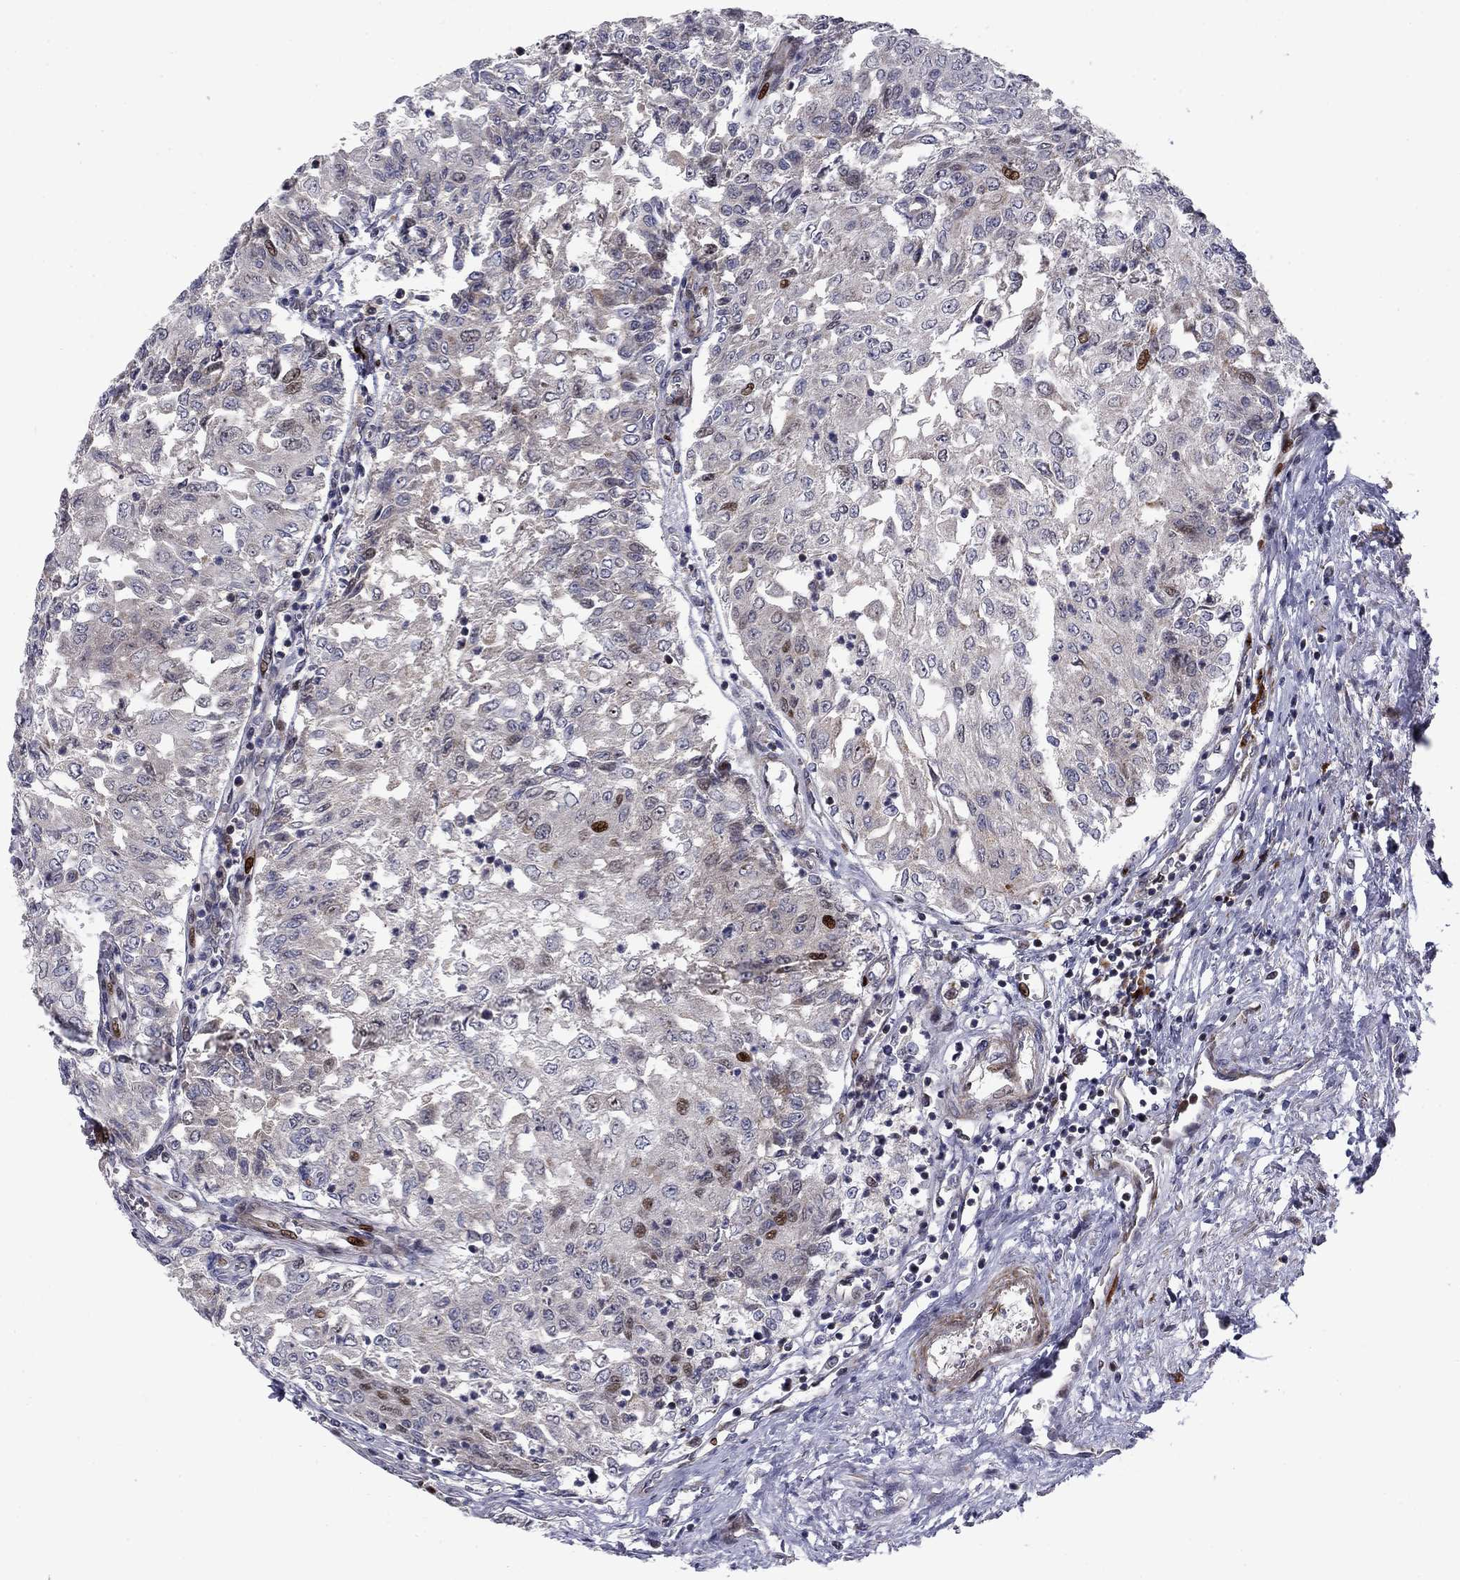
{"staining": {"intensity": "moderate", "quantity": "<25%", "location": "nuclear"}, "tissue": "urothelial cancer", "cell_type": "Tumor cells", "image_type": "cancer", "snomed": [{"axis": "morphology", "description": "Urothelial carcinoma, Low grade"}, {"axis": "topography", "description": "Urinary bladder"}], "caption": "High-power microscopy captured an immunohistochemistry micrograph of urothelial cancer, revealing moderate nuclear expression in about <25% of tumor cells.", "gene": "MIOS", "patient": {"sex": "male", "age": 78}}